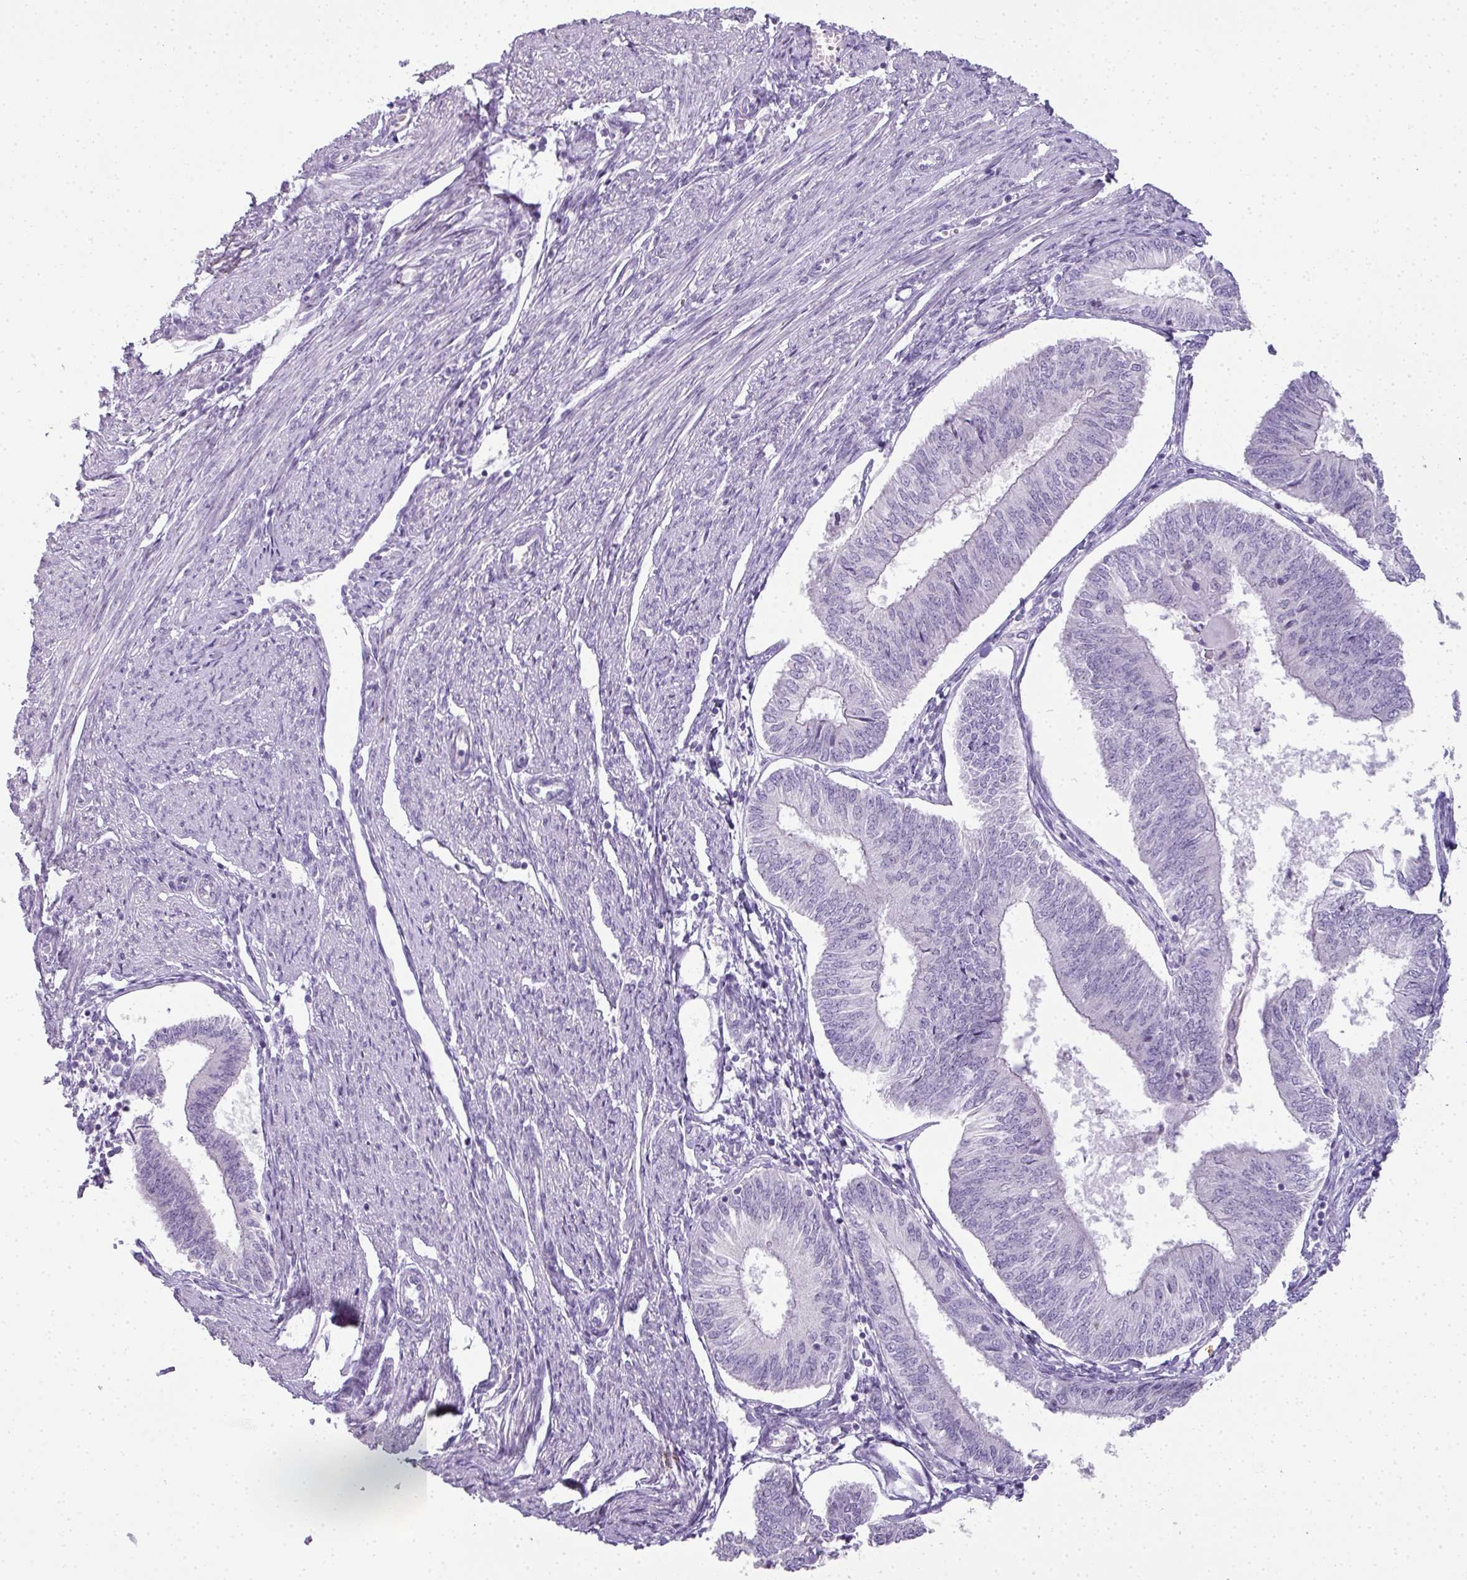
{"staining": {"intensity": "negative", "quantity": "none", "location": "none"}, "tissue": "endometrial cancer", "cell_type": "Tumor cells", "image_type": "cancer", "snomed": [{"axis": "morphology", "description": "Adenocarcinoma, NOS"}, {"axis": "topography", "description": "Endometrium"}], "caption": "A high-resolution image shows immunohistochemistry (IHC) staining of endometrial cancer (adenocarcinoma), which exhibits no significant positivity in tumor cells. (DAB IHC visualized using brightfield microscopy, high magnification).", "gene": "RBMY1F", "patient": {"sex": "female", "age": 58}}